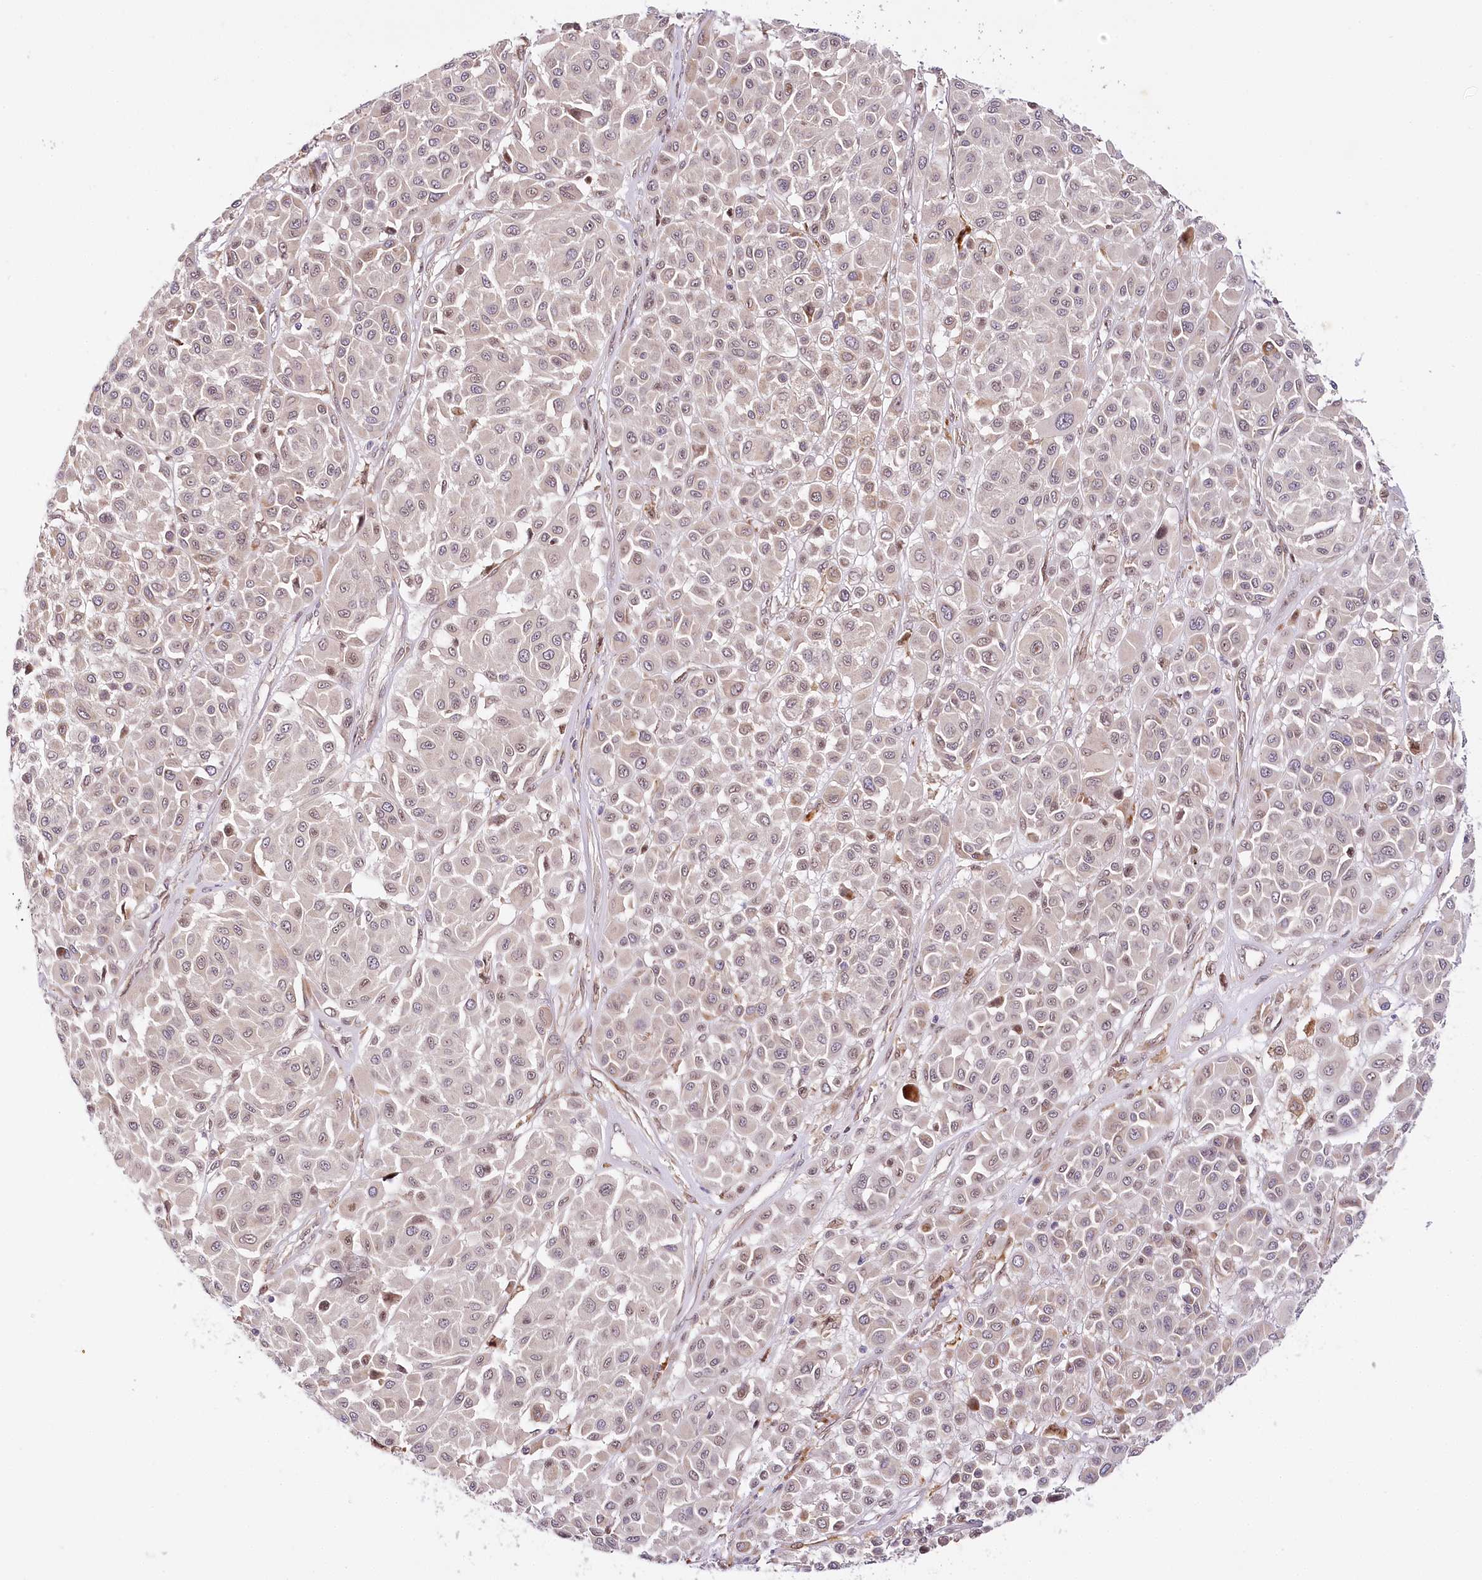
{"staining": {"intensity": "weak", "quantity": "25%-75%", "location": "cytoplasmic/membranous,nuclear"}, "tissue": "melanoma", "cell_type": "Tumor cells", "image_type": "cancer", "snomed": [{"axis": "morphology", "description": "Malignant melanoma, Metastatic site"}, {"axis": "topography", "description": "Soft tissue"}], "caption": "This is an image of IHC staining of malignant melanoma (metastatic site), which shows weak staining in the cytoplasmic/membranous and nuclear of tumor cells.", "gene": "WDR36", "patient": {"sex": "male", "age": 41}}